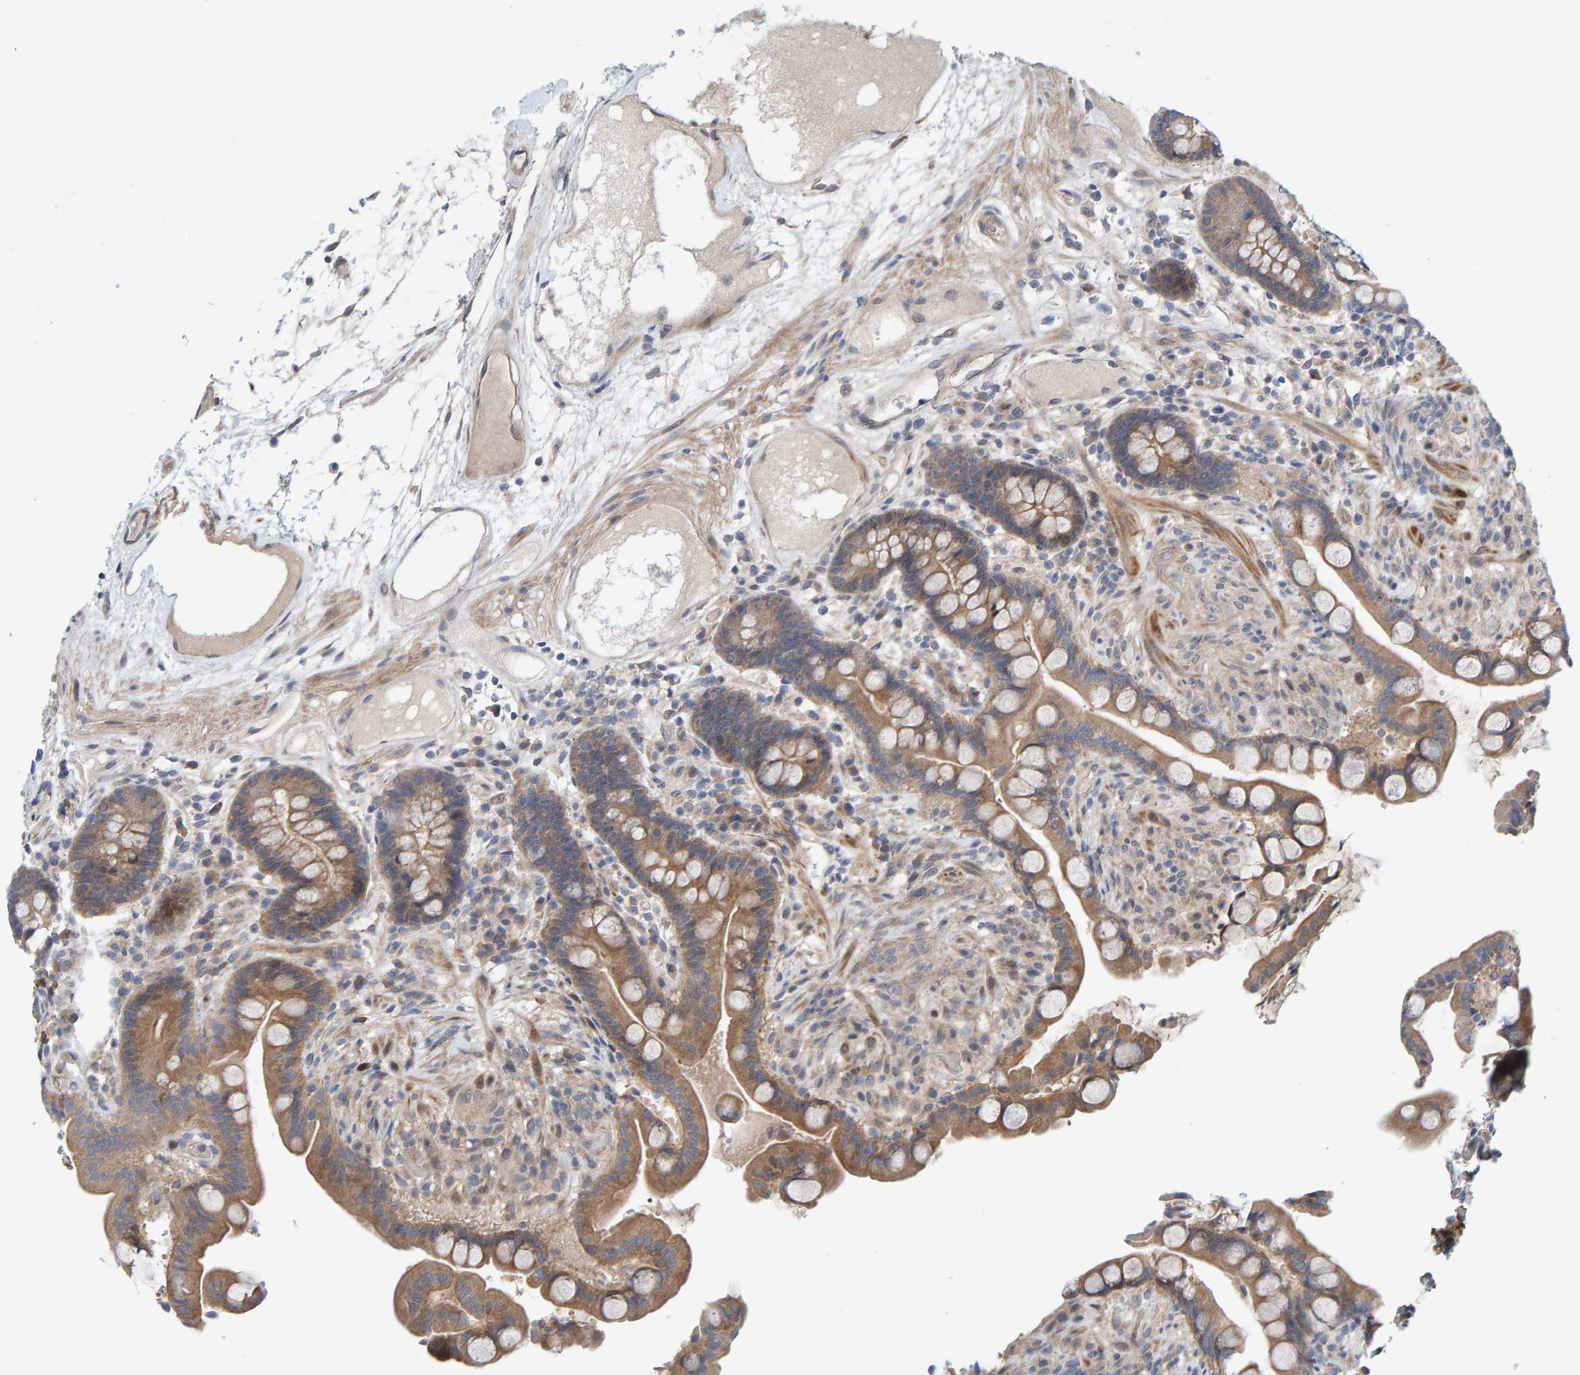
{"staining": {"intensity": "moderate", "quantity": ">75%", "location": "cytoplasmic/membranous"}, "tissue": "colon", "cell_type": "Endothelial cells", "image_type": "normal", "snomed": [{"axis": "morphology", "description": "Normal tissue, NOS"}, {"axis": "topography", "description": "Colon"}], "caption": "Immunohistochemical staining of normal colon reveals moderate cytoplasmic/membranous protein expression in about >75% of endothelial cells. Ihc stains the protein in brown and the nuclei are stained blue.", "gene": "LRSAM1", "patient": {"sex": "male", "age": 73}}